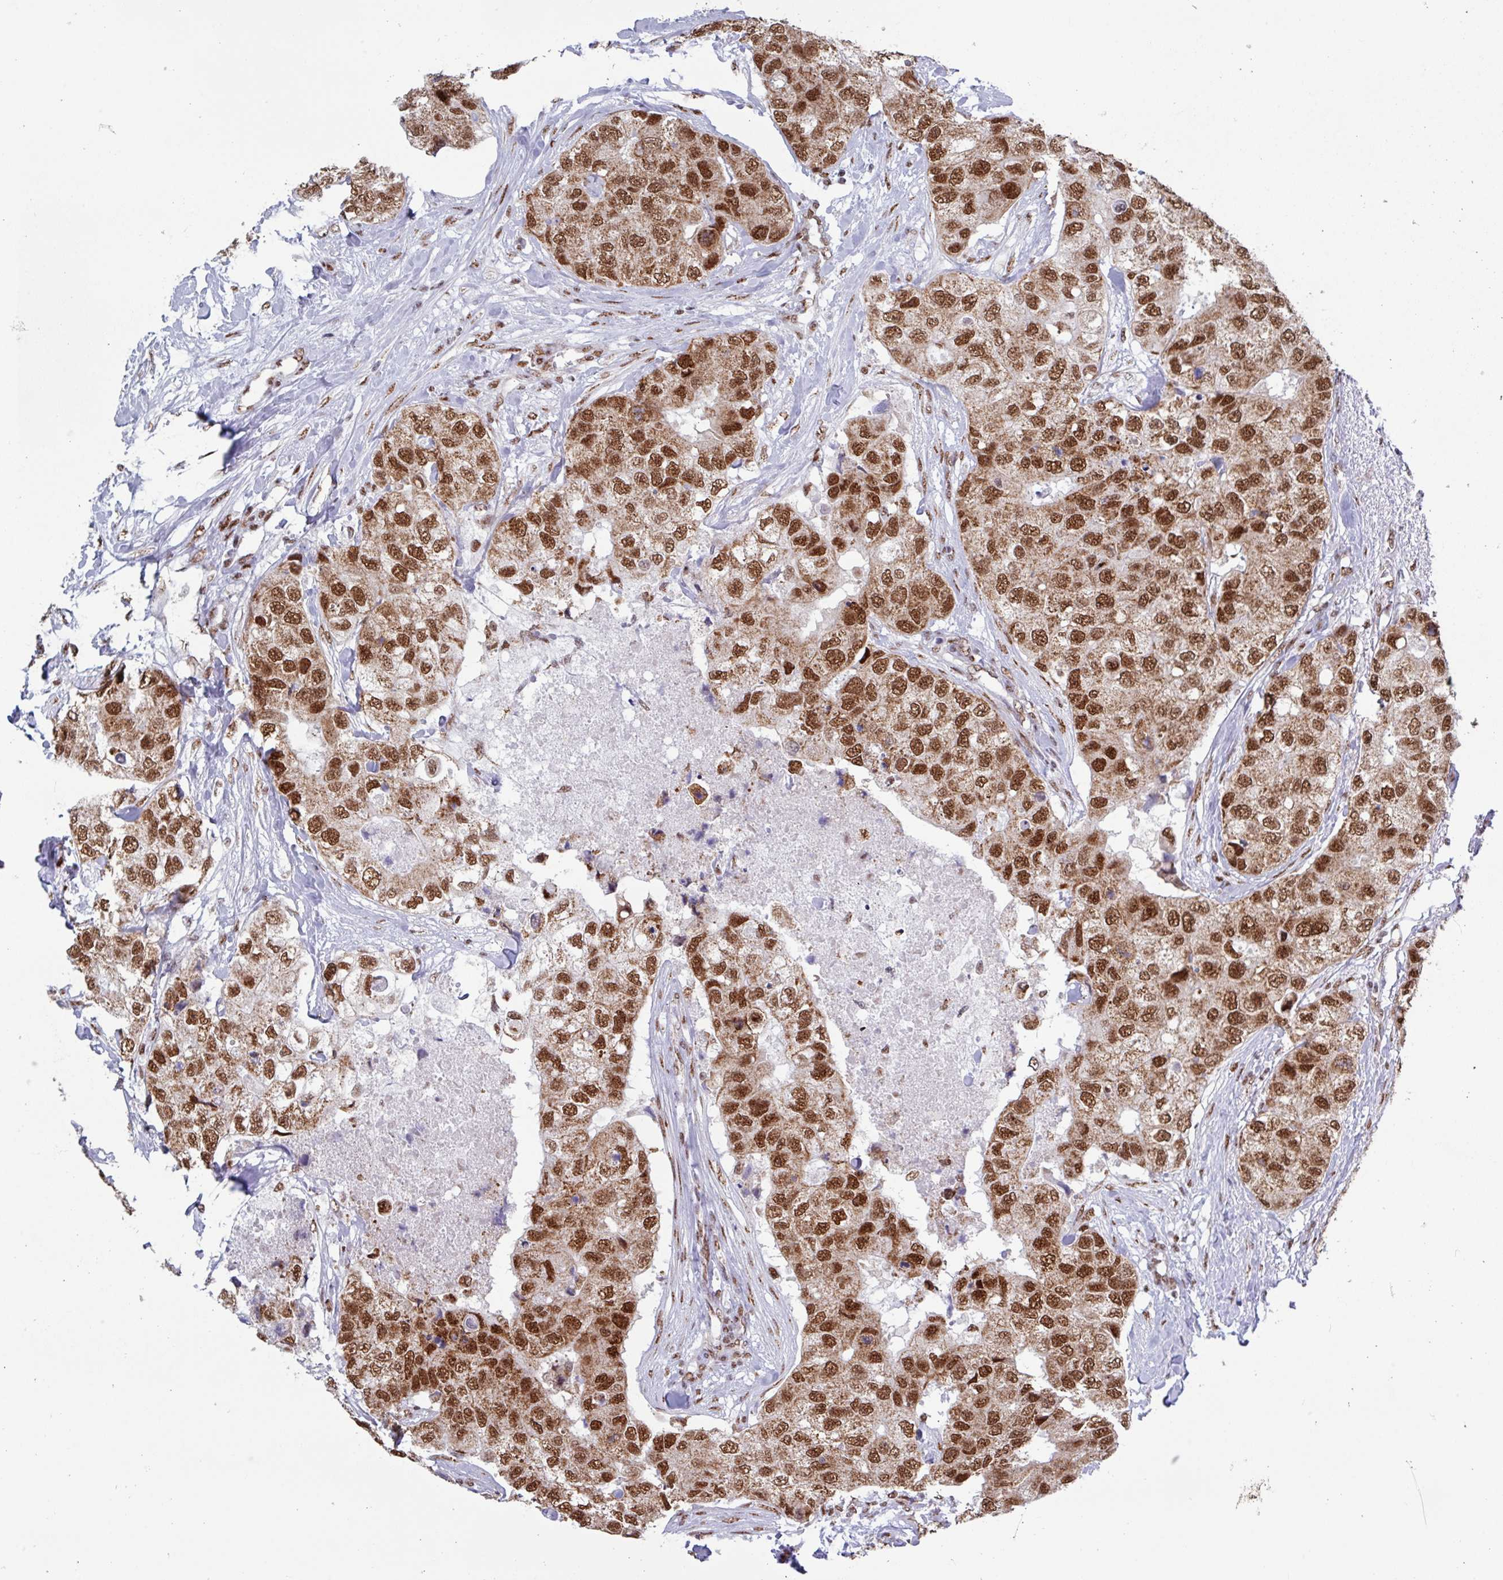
{"staining": {"intensity": "strong", "quantity": ">75%", "location": "nuclear"}, "tissue": "breast cancer", "cell_type": "Tumor cells", "image_type": "cancer", "snomed": [{"axis": "morphology", "description": "Duct carcinoma"}, {"axis": "topography", "description": "Breast"}], "caption": "Brown immunohistochemical staining in intraductal carcinoma (breast) demonstrates strong nuclear expression in approximately >75% of tumor cells.", "gene": "PUF60", "patient": {"sex": "female", "age": 62}}